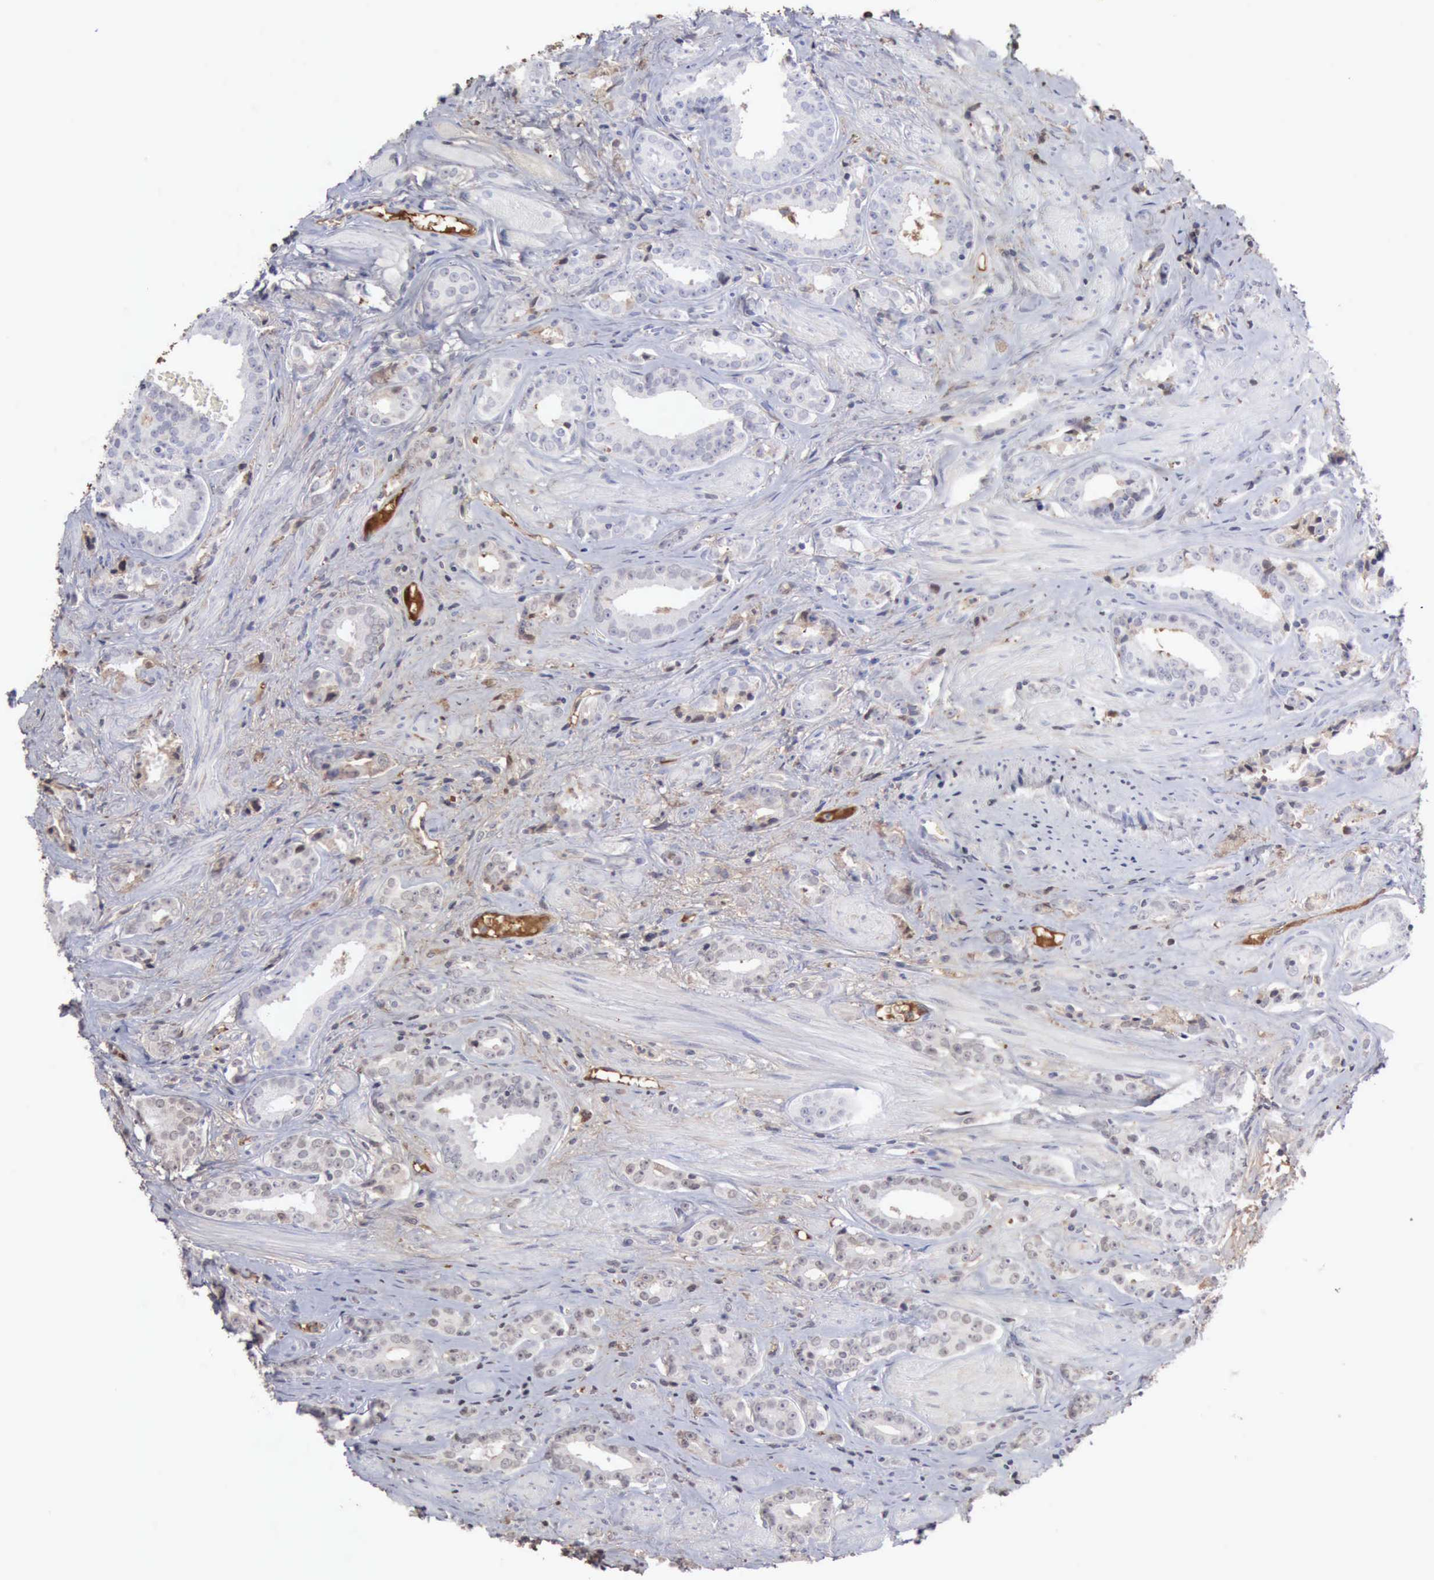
{"staining": {"intensity": "negative", "quantity": "none", "location": "none"}, "tissue": "prostate cancer", "cell_type": "Tumor cells", "image_type": "cancer", "snomed": [{"axis": "morphology", "description": "Adenocarcinoma, Medium grade"}, {"axis": "topography", "description": "Prostate"}], "caption": "Photomicrograph shows no protein staining in tumor cells of prostate cancer (medium-grade adenocarcinoma) tissue.", "gene": "SERPINA1", "patient": {"sex": "male", "age": 53}}